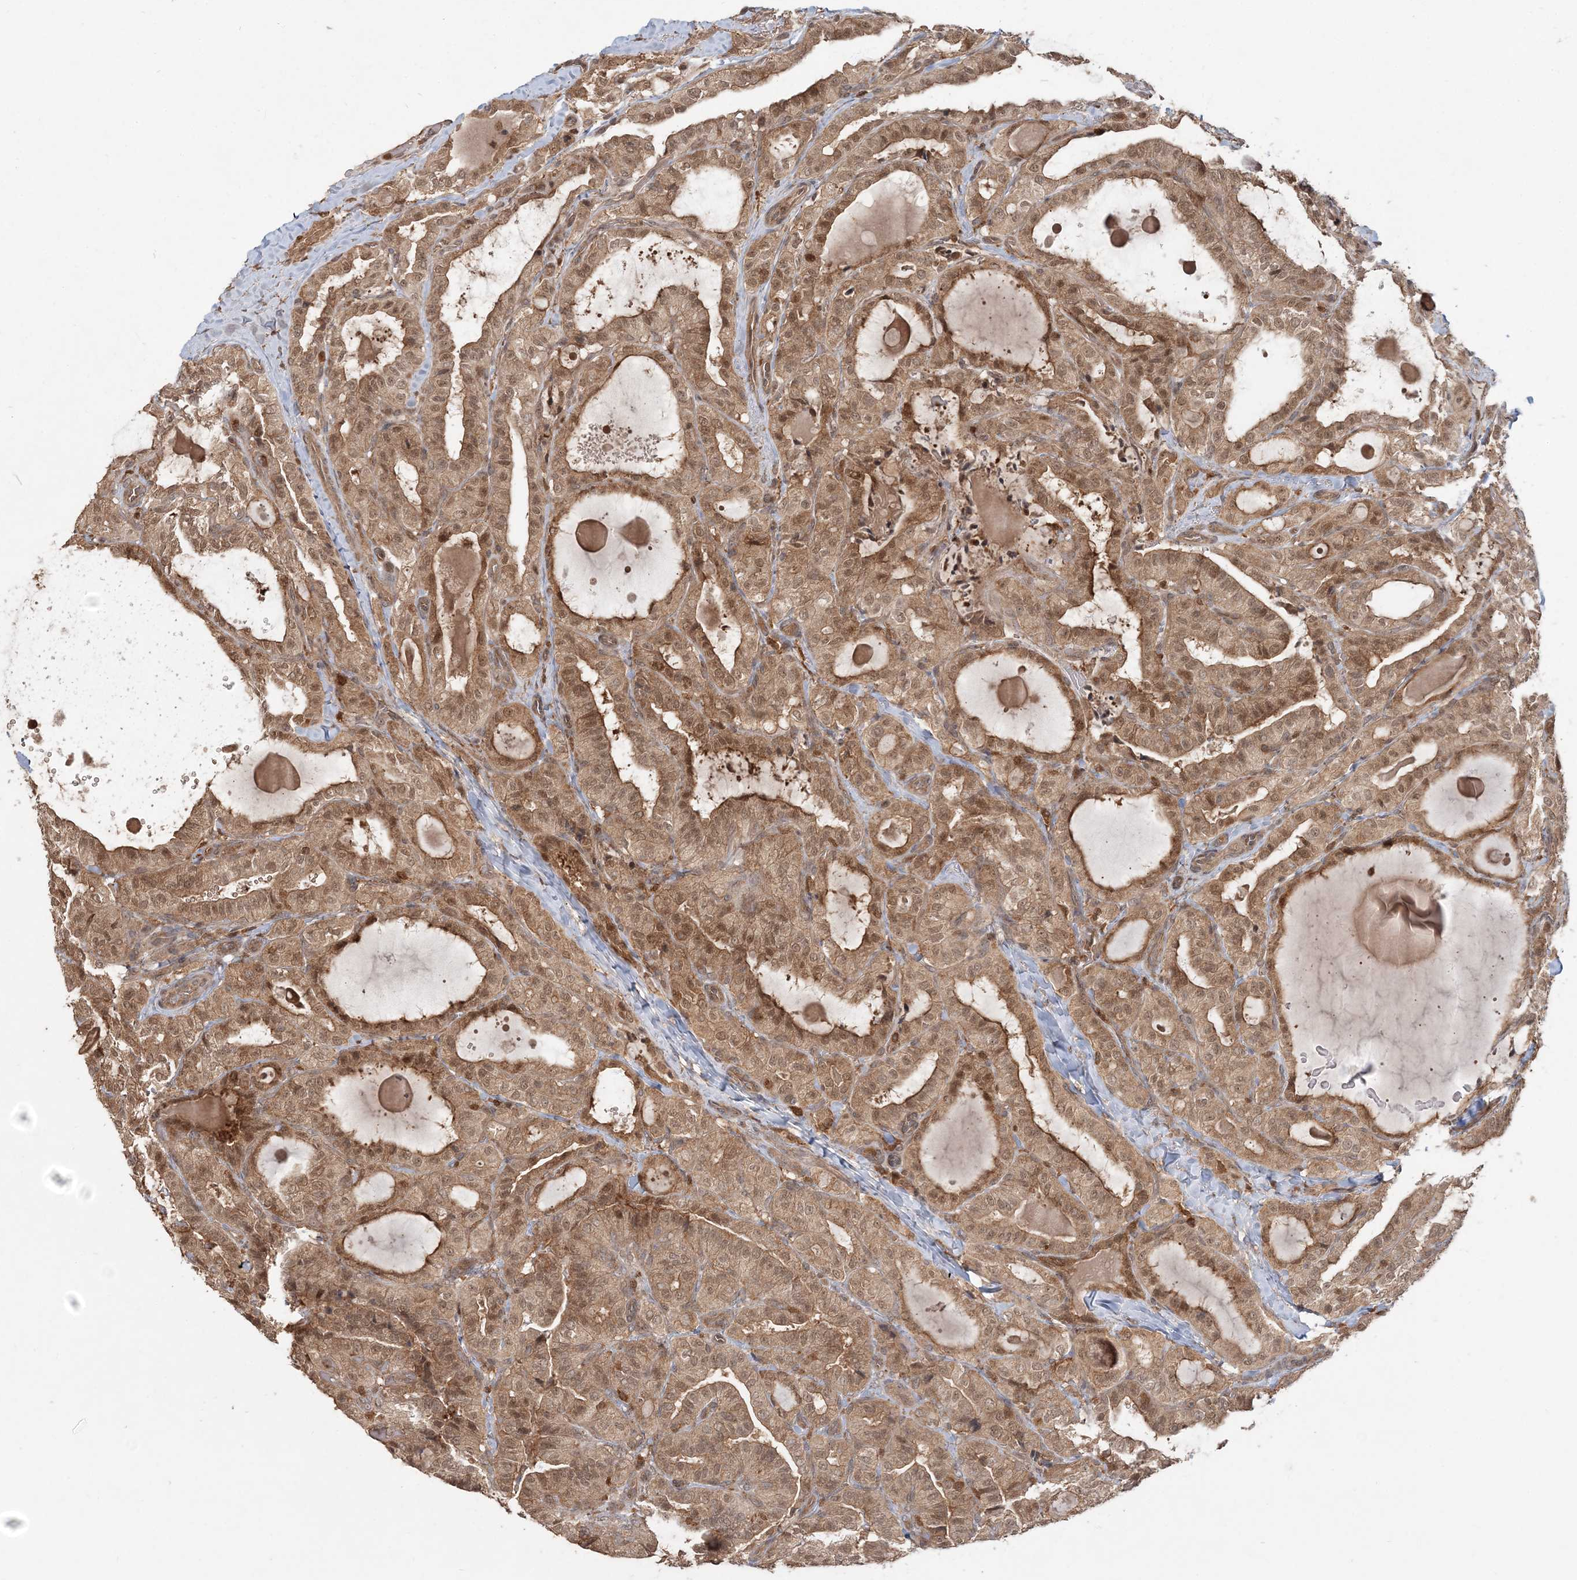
{"staining": {"intensity": "moderate", "quantity": ">75%", "location": "cytoplasmic/membranous,nuclear"}, "tissue": "thyroid cancer", "cell_type": "Tumor cells", "image_type": "cancer", "snomed": [{"axis": "morphology", "description": "Papillary adenocarcinoma, NOS"}, {"axis": "topography", "description": "Thyroid gland"}], "caption": "Immunohistochemical staining of thyroid cancer displays medium levels of moderate cytoplasmic/membranous and nuclear expression in approximately >75% of tumor cells.", "gene": "CAB39", "patient": {"sex": "male", "age": 77}}